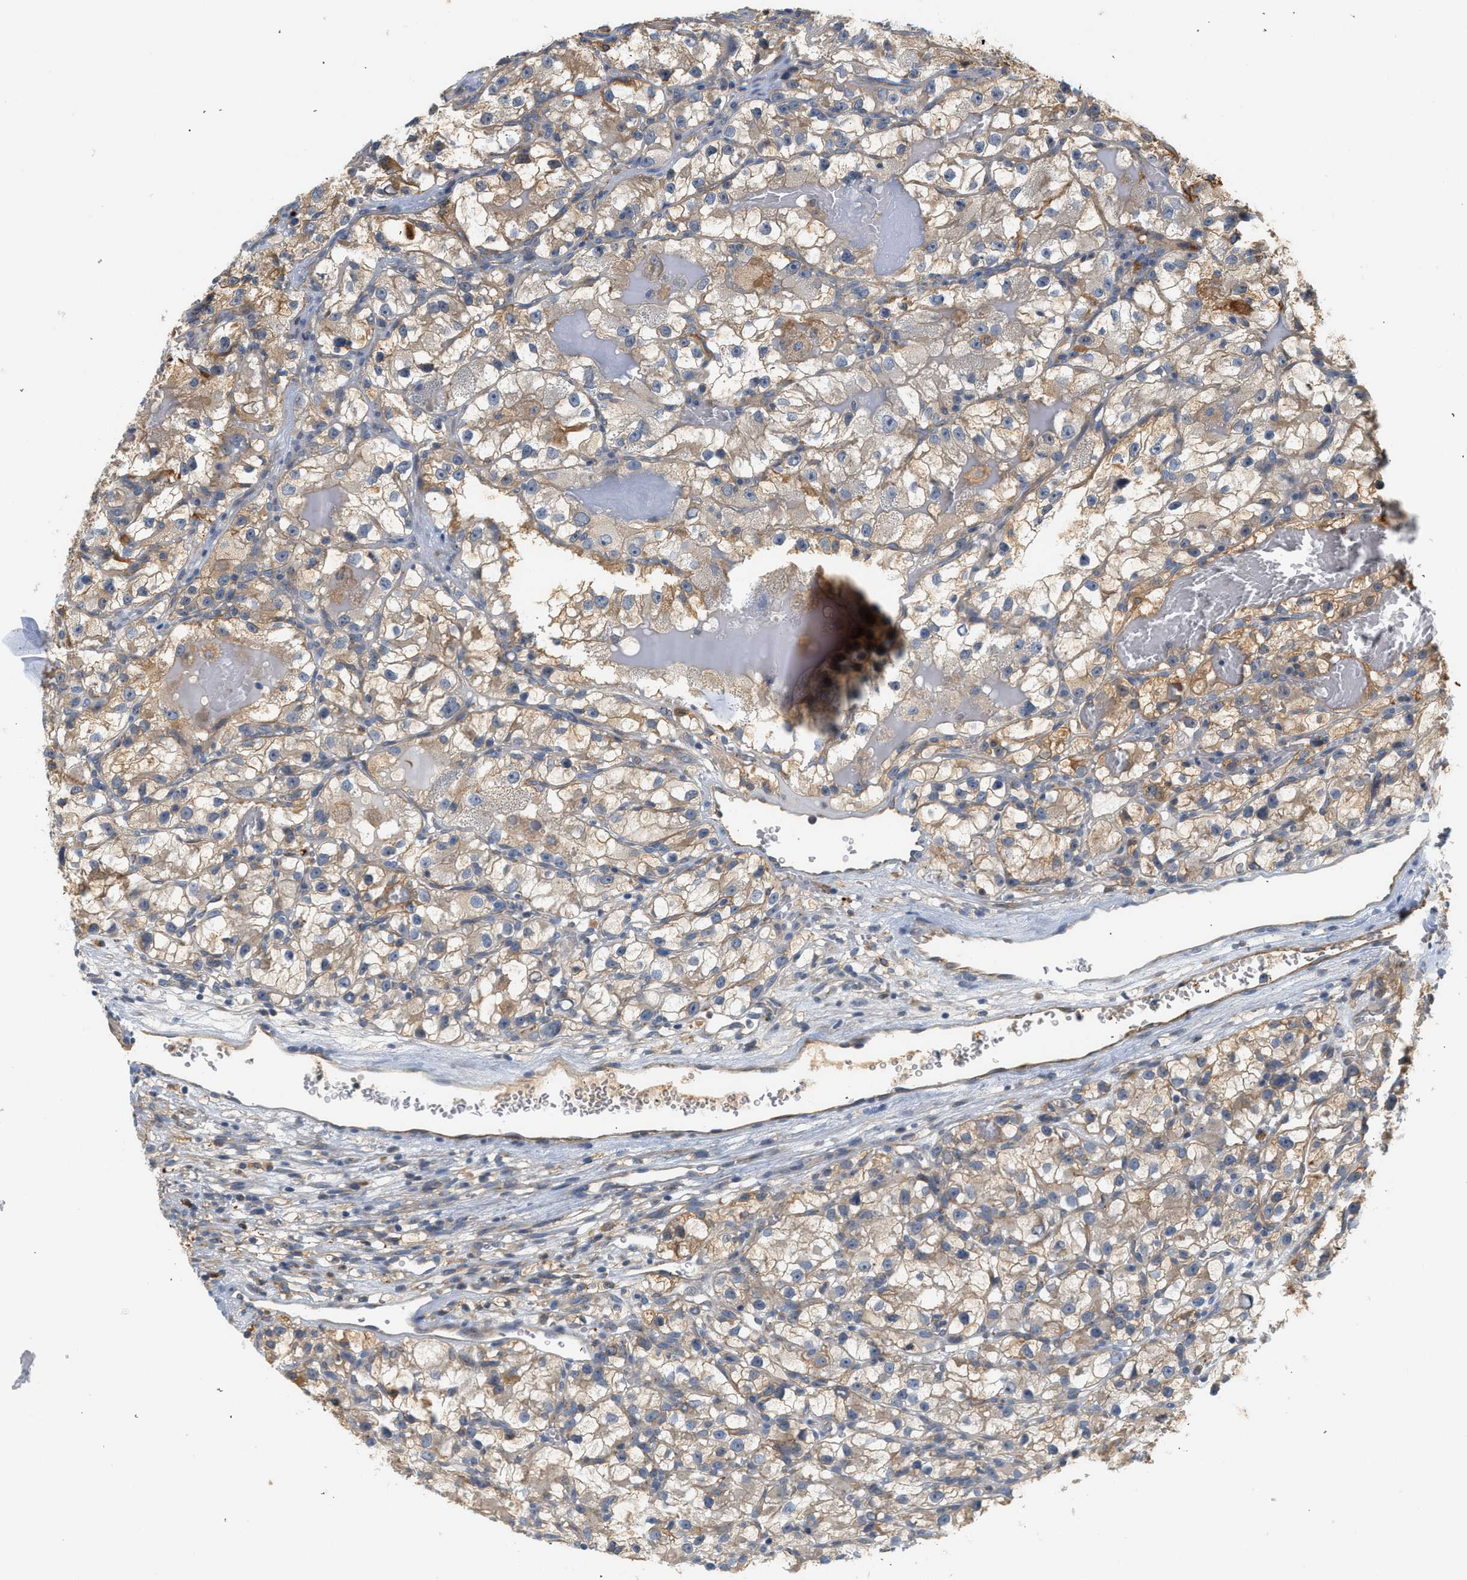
{"staining": {"intensity": "weak", "quantity": "25%-75%", "location": "cytoplasmic/membranous"}, "tissue": "renal cancer", "cell_type": "Tumor cells", "image_type": "cancer", "snomed": [{"axis": "morphology", "description": "Adenocarcinoma, NOS"}, {"axis": "topography", "description": "Kidney"}], "caption": "Immunohistochemistry (IHC) histopathology image of neoplastic tissue: human adenocarcinoma (renal) stained using immunohistochemistry (IHC) demonstrates low levels of weak protein expression localized specifically in the cytoplasmic/membranous of tumor cells, appearing as a cytoplasmic/membranous brown color.", "gene": "CTXN1", "patient": {"sex": "female", "age": 57}}